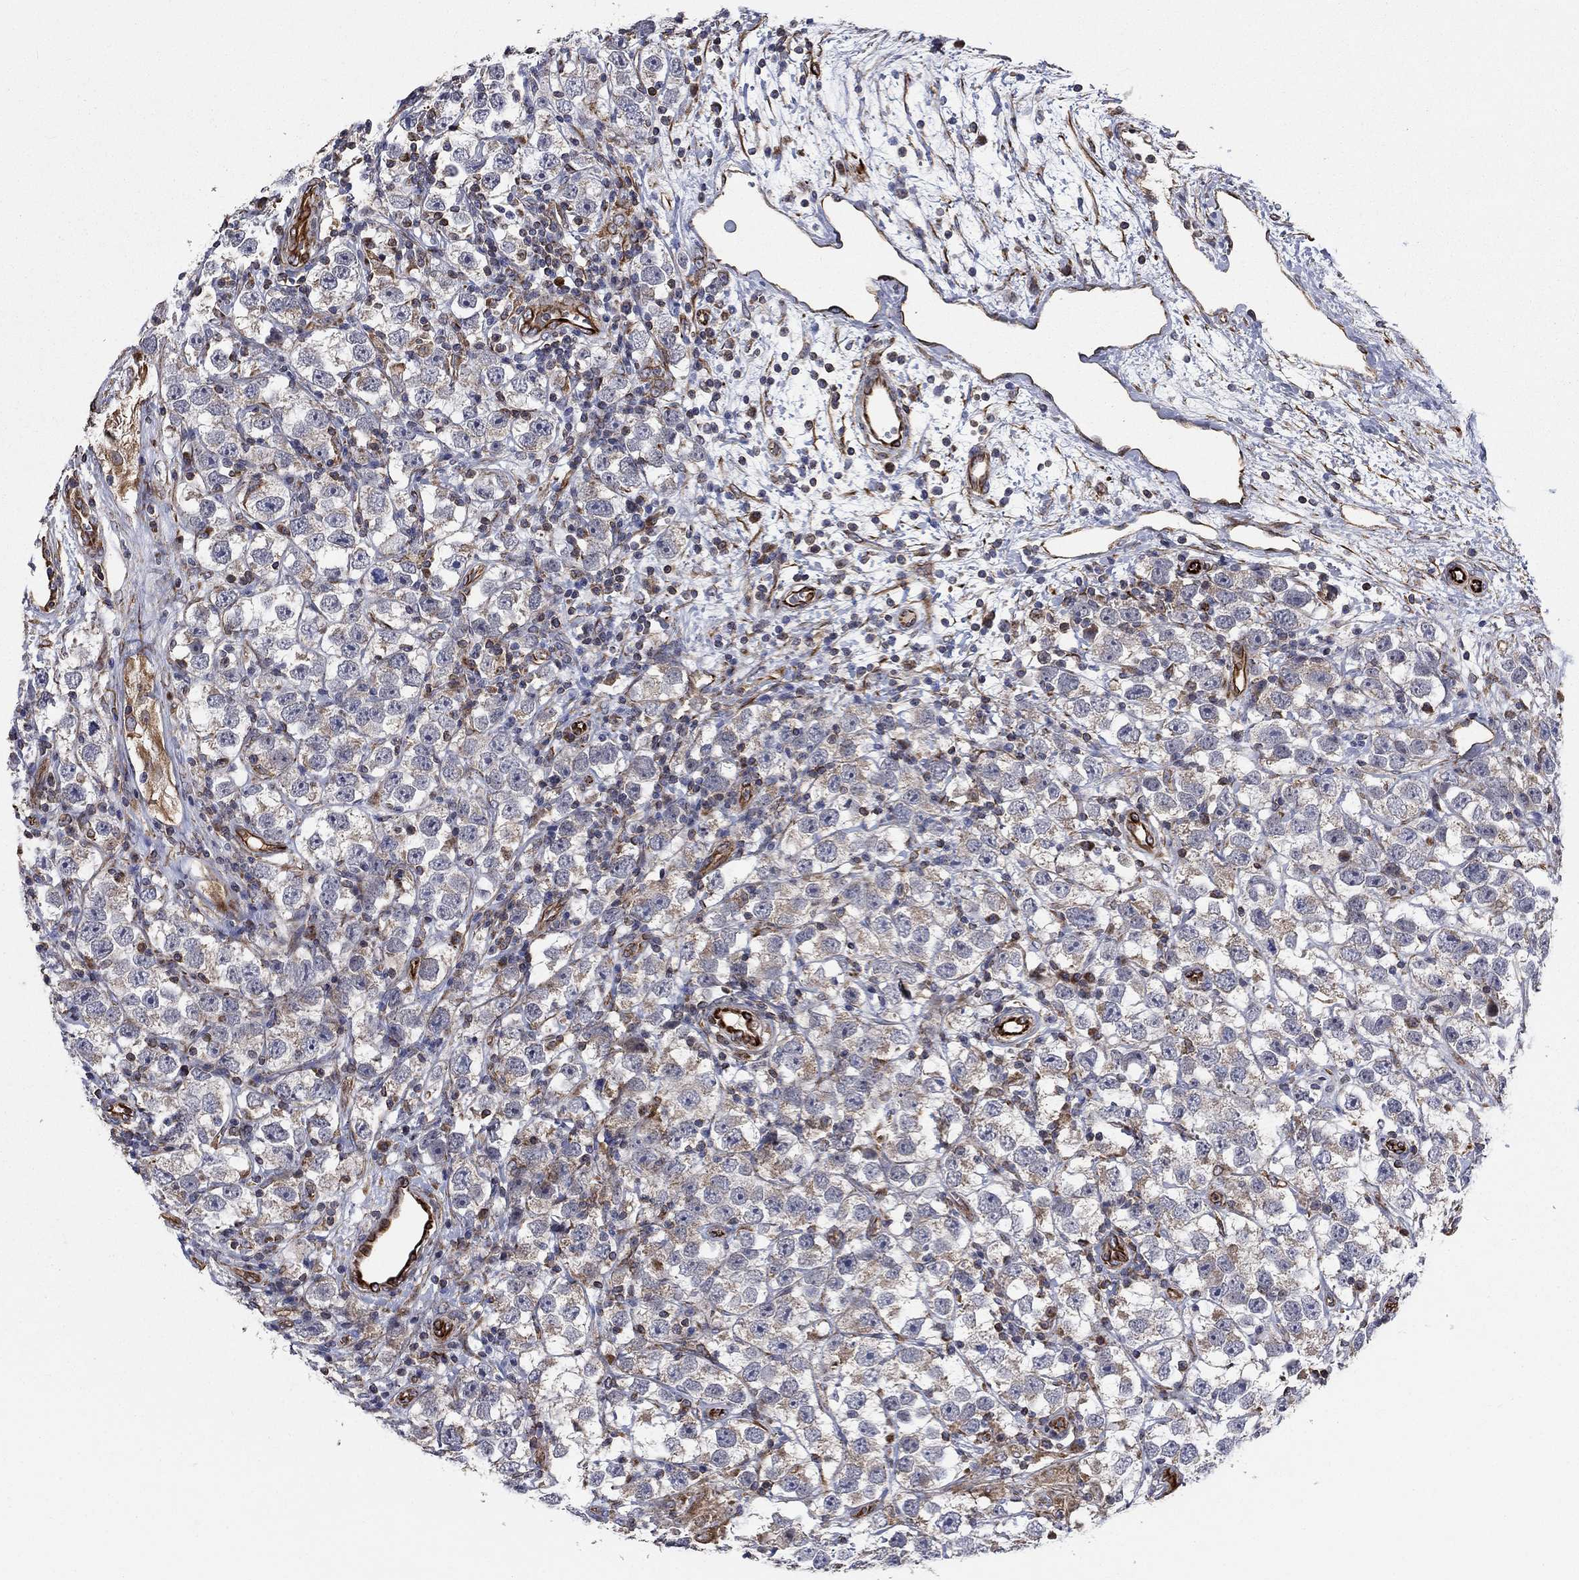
{"staining": {"intensity": "weak", "quantity": "25%-75%", "location": "cytoplasmic/membranous"}, "tissue": "testis cancer", "cell_type": "Tumor cells", "image_type": "cancer", "snomed": [{"axis": "morphology", "description": "Seminoma, NOS"}, {"axis": "topography", "description": "Testis"}], "caption": "This micrograph shows immunohistochemistry (IHC) staining of human seminoma (testis), with low weak cytoplasmic/membranous positivity in about 25%-75% of tumor cells.", "gene": "NDUFC1", "patient": {"sex": "male", "age": 26}}